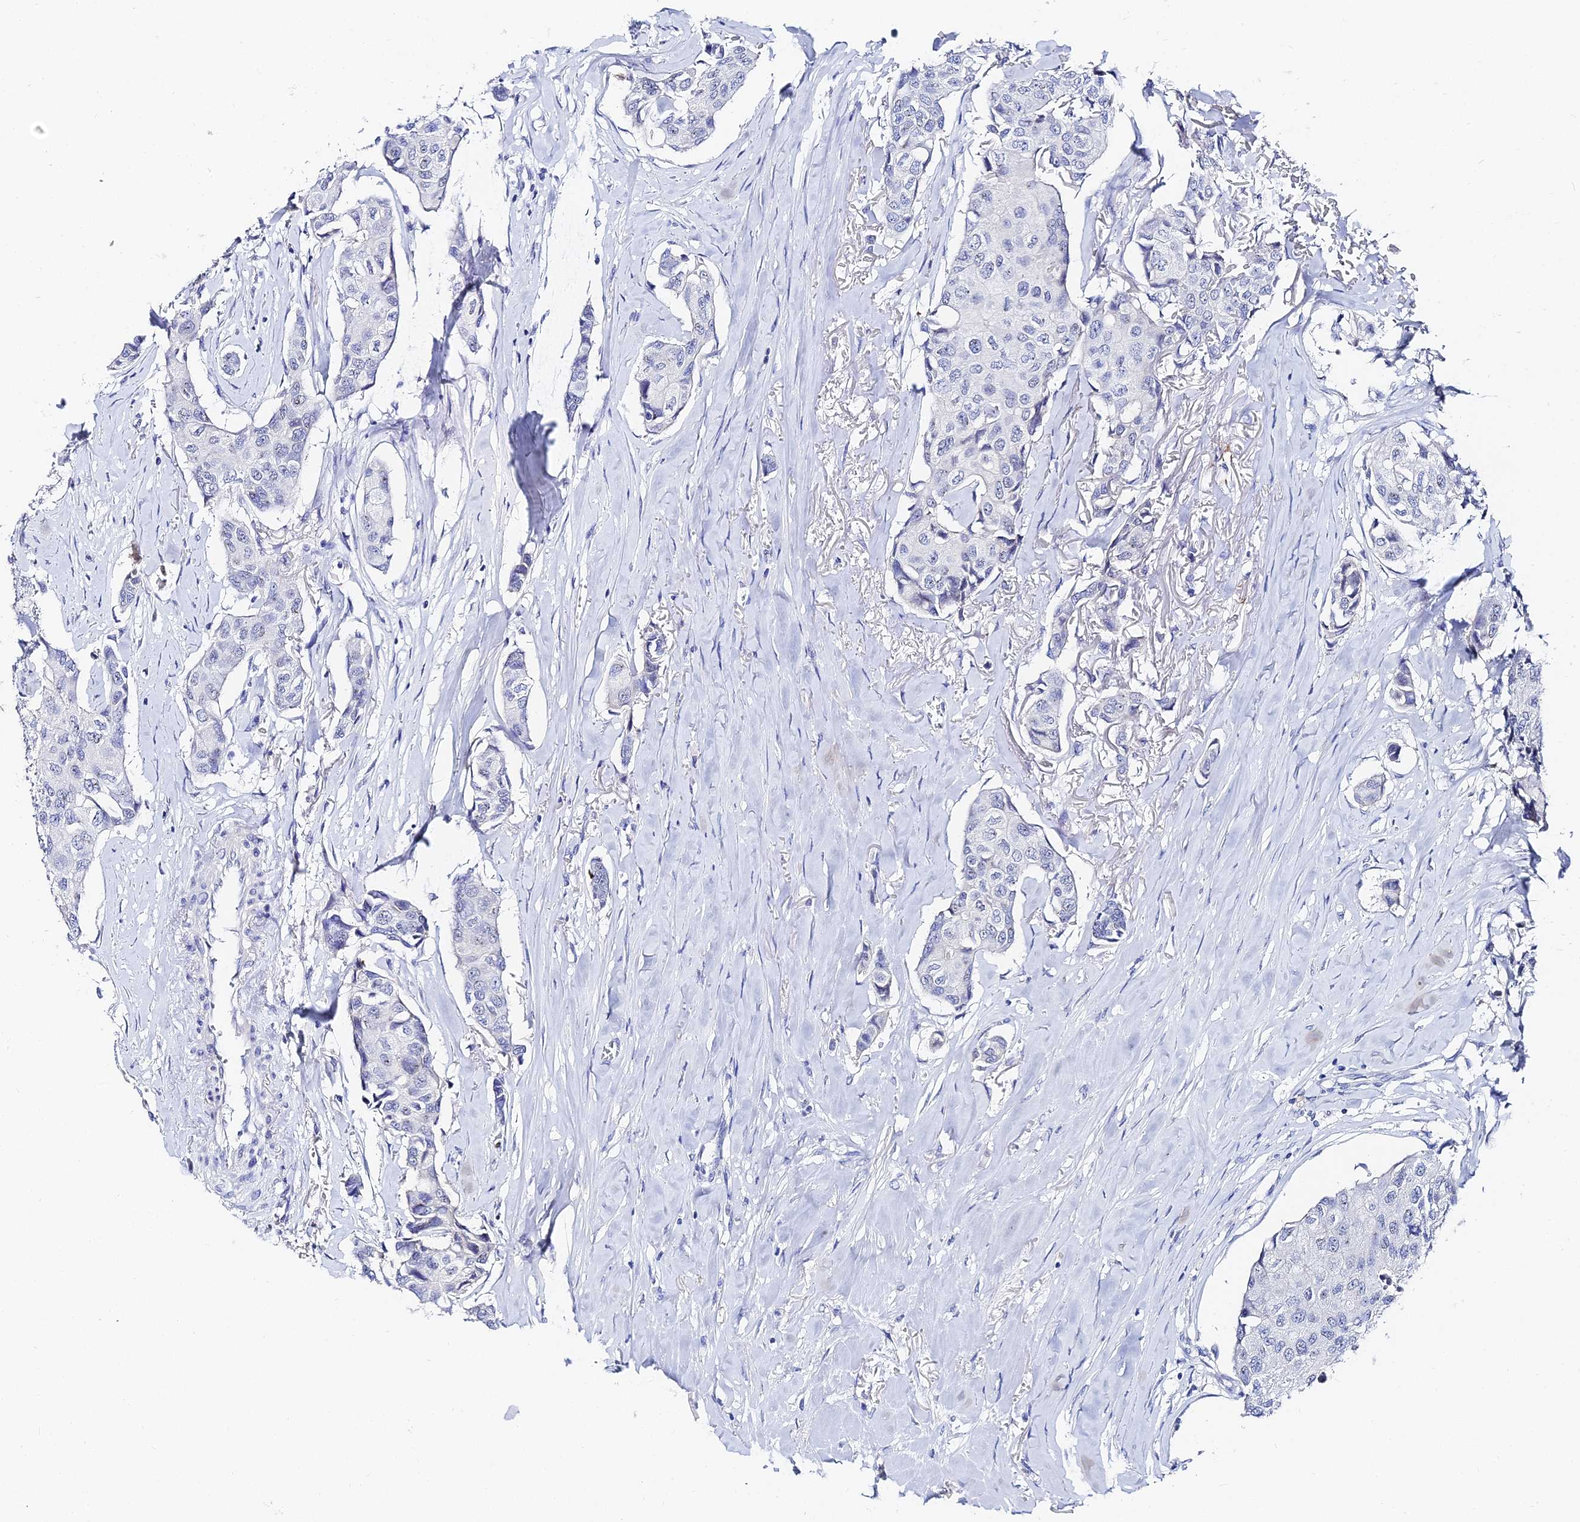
{"staining": {"intensity": "negative", "quantity": "none", "location": "none"}, "tissue": "breast cancer", "cell_type": "Tumor cells", "image_type": "cancer", "snomed": [{"axis": "morphology", "description": "Duct carcinoma"}, {"axis": "topography", "description": "Breast"}], "caption": "An IHC micrograph of breast intraductal carcinoma is shown. There is no staining in tumor cells of breast intraductal carcinoma. The staining was performed using DAB to visualize the protein expression in brown, while the nuclei were stained in blue with hematoxylin (Magnification: 20x).", "gene": "KRT17", "patient": {"sex": "female", "age": 80}}